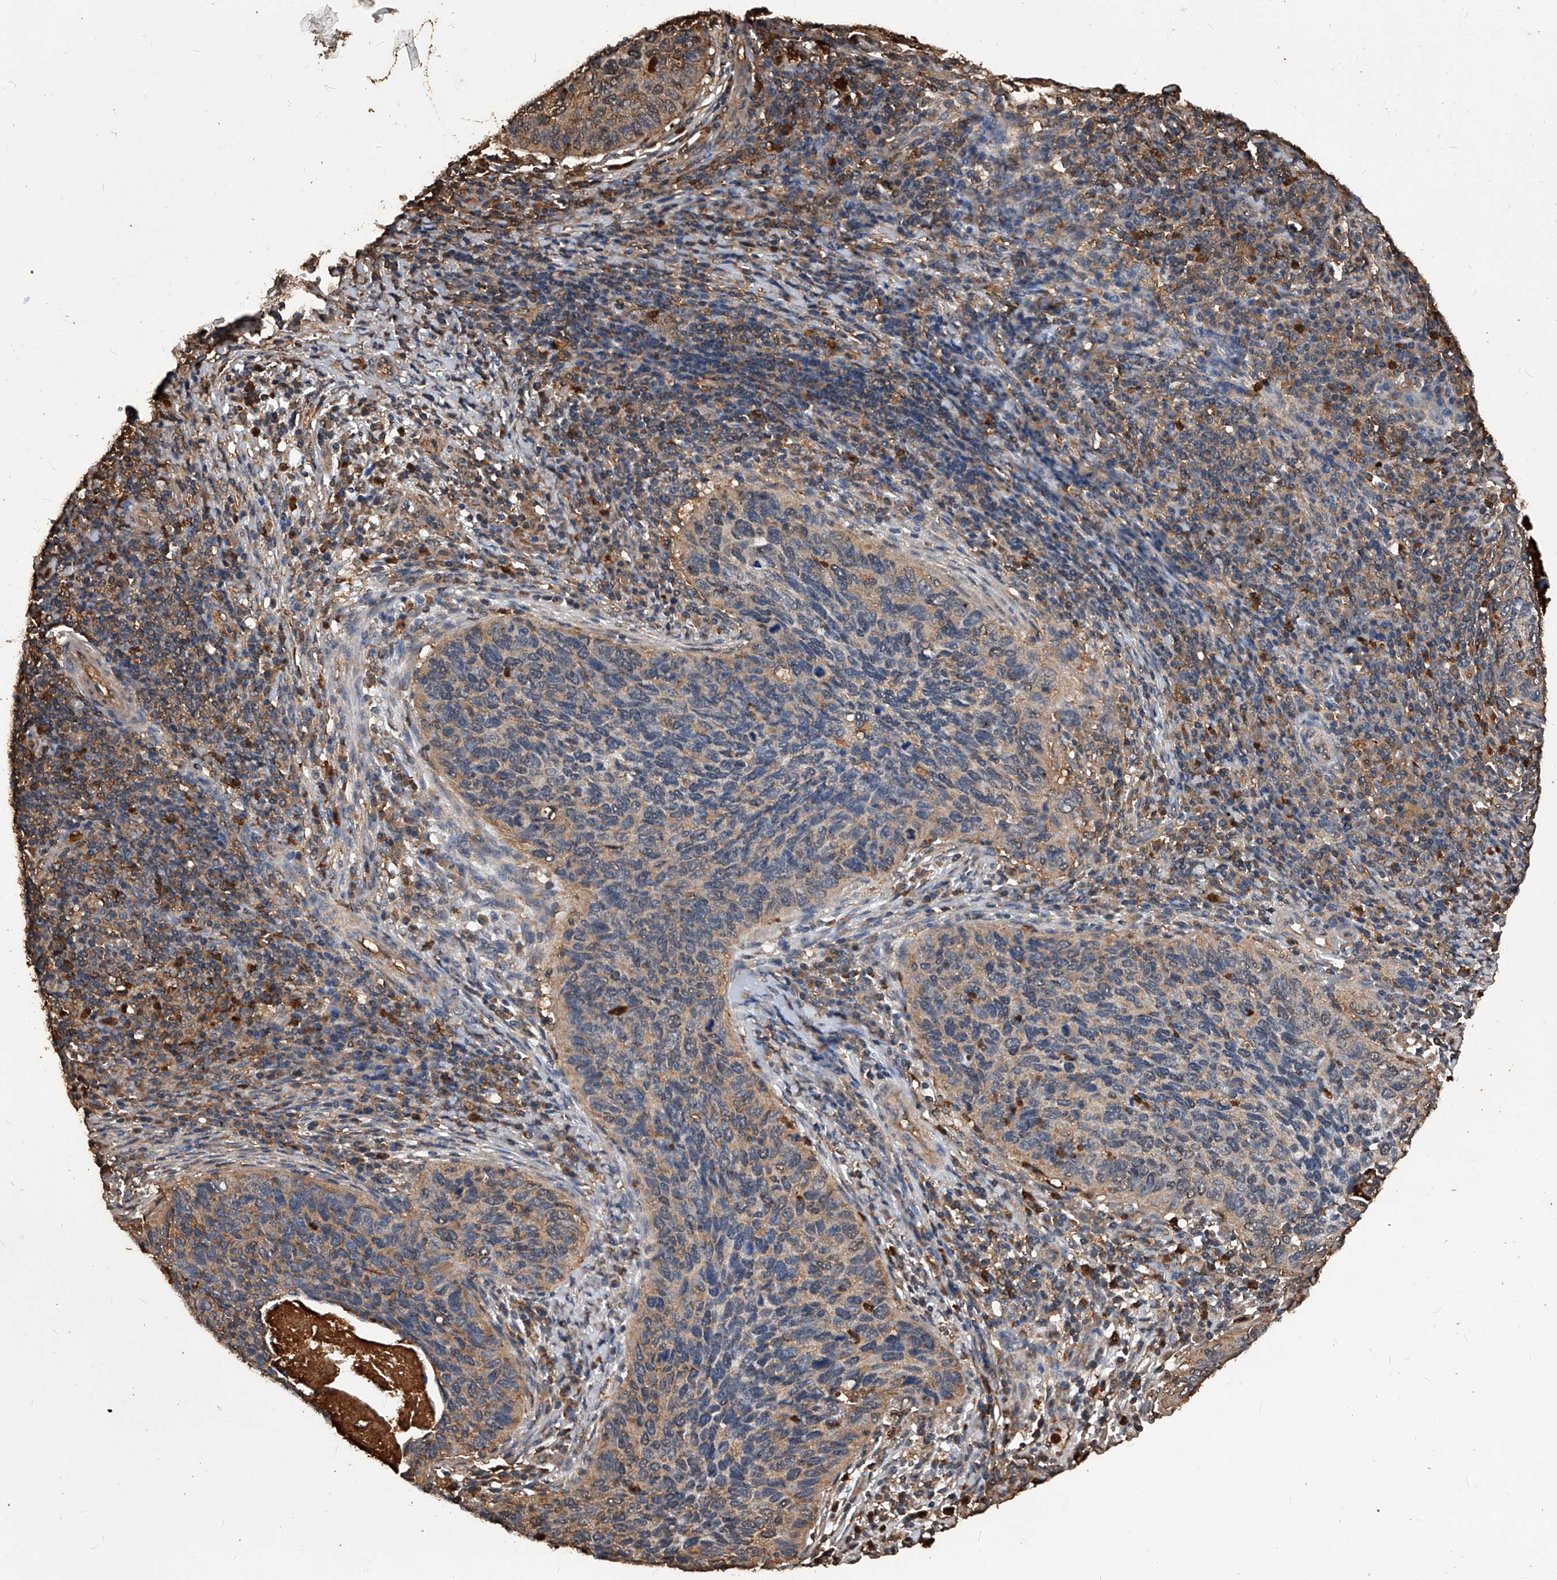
{"staining": {"intensity": "moderate", "quantity": ">75%", "location": "cytoplasmic/membranous"}, "tissue": "cervical cancer", "cell_type": "Tumor cells", "image_type": "cancer", "snomed": [{"axis": "morphology", "description": "Squamous cell carcinoma, NOS"}, {"axis": "topography", "description": "Cervix"}], "caption": "A photomicrograph of cervical cancer stained for a protein exhibits moderate cytoplasmic/membranous brown staining in tumor cells. The protein is stained brown, and the nuclei are stained in blue (DAB (3,3'-diaminobenzidine) IHC with brightfield microscopy, high magnification).", "gene": "UCP2", "patient": {"sex": "female", "age": 38}}